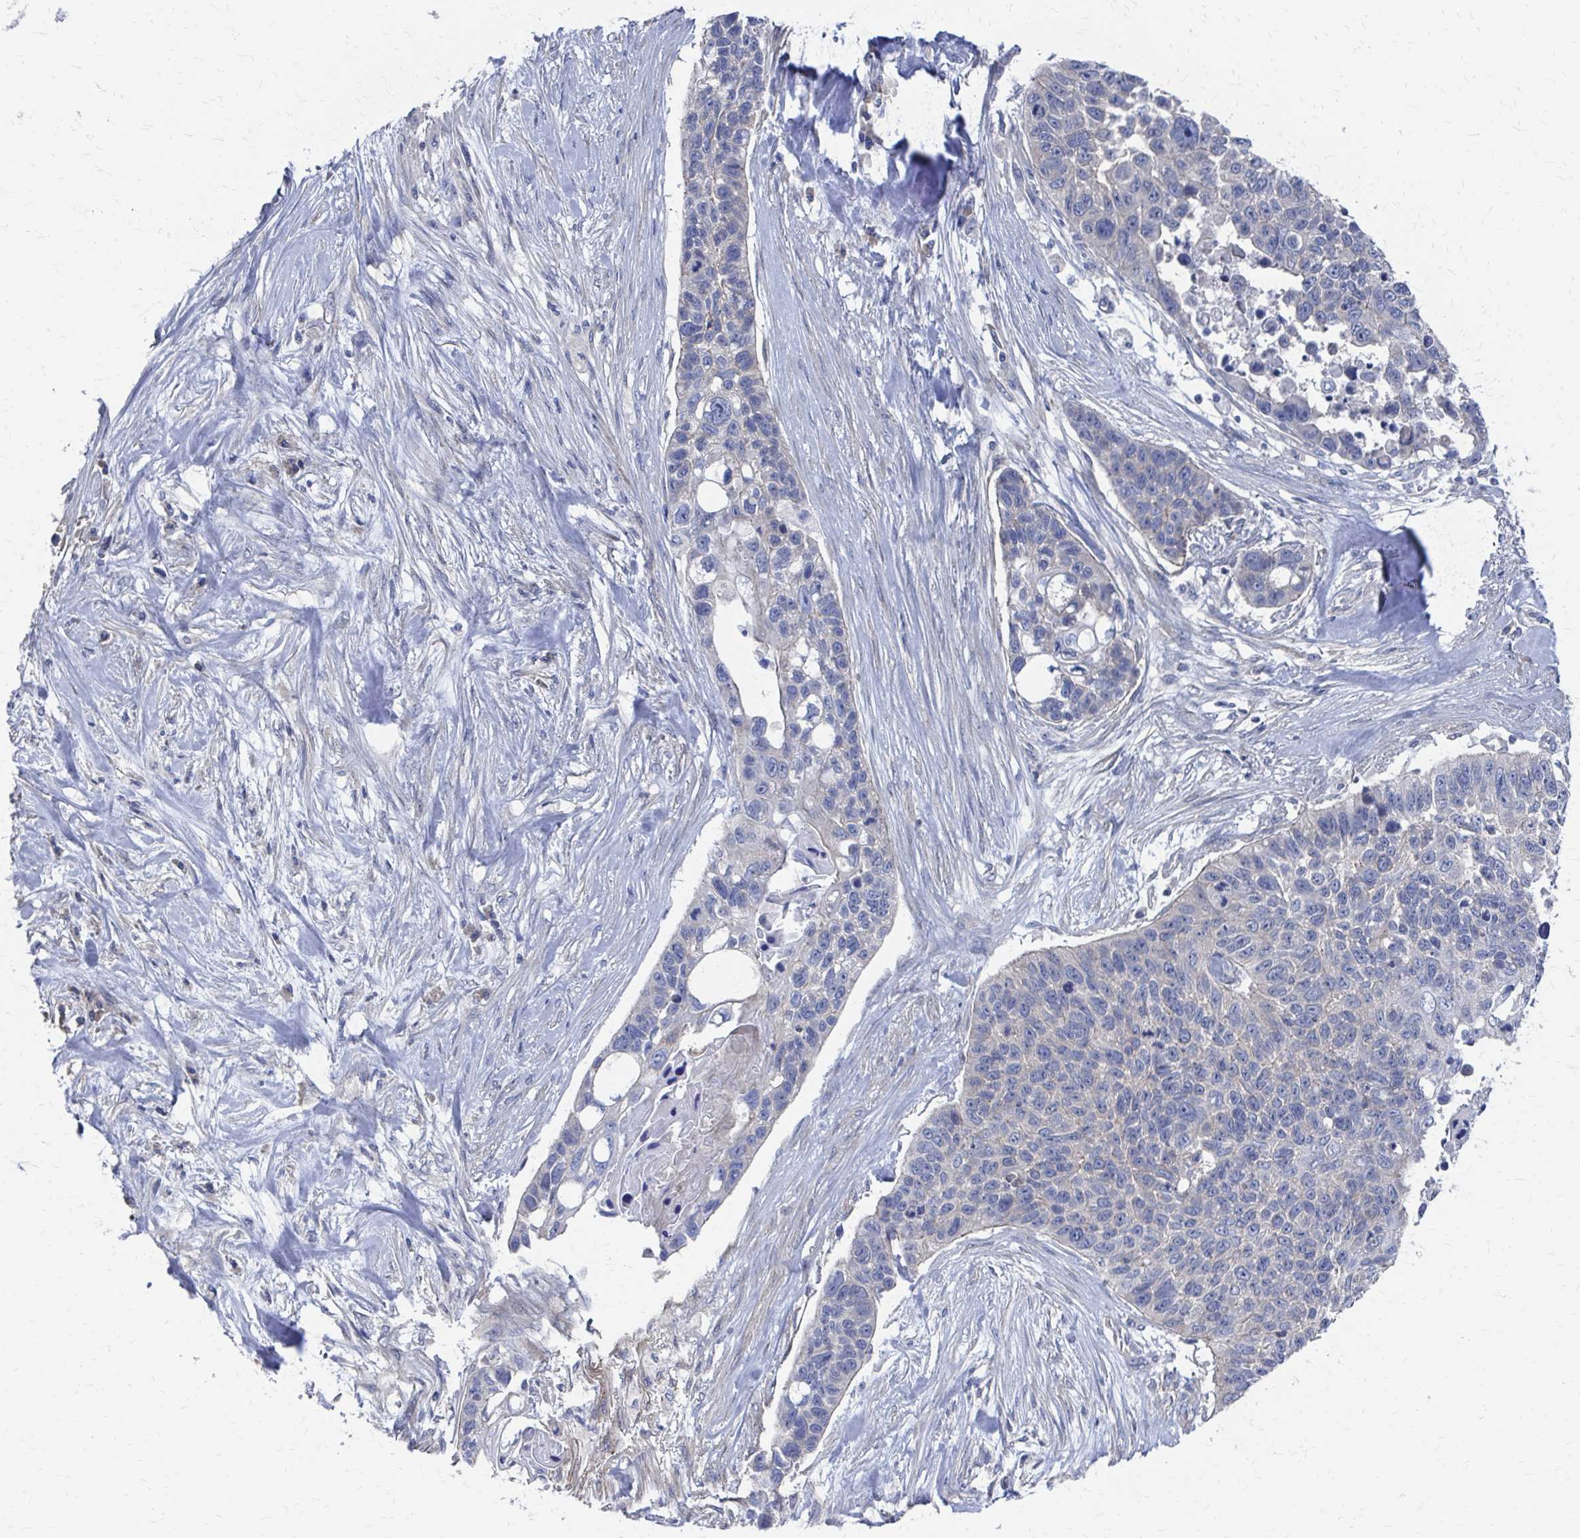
{"staining": {"intensity": "negative", "quantity": "none", "location": "none"}, "tissue": "lung cancer", "cell_type": "Tumor cells", "image_type": "cancer", "snomed": [{"axis": "morphology", "description": "Squamous cell carcinoma, NOS"}, {"axis": "topography", "description": "Lung"}], "caption": "An immunohistochemistry photomicrograph of lung squamous cell carcinoma is shown. There is no staining in tumor cells of lung squamous cell carcinoma.", "gene": "PLEKHG7", "patient": {"sex": "male", "age": 62}}